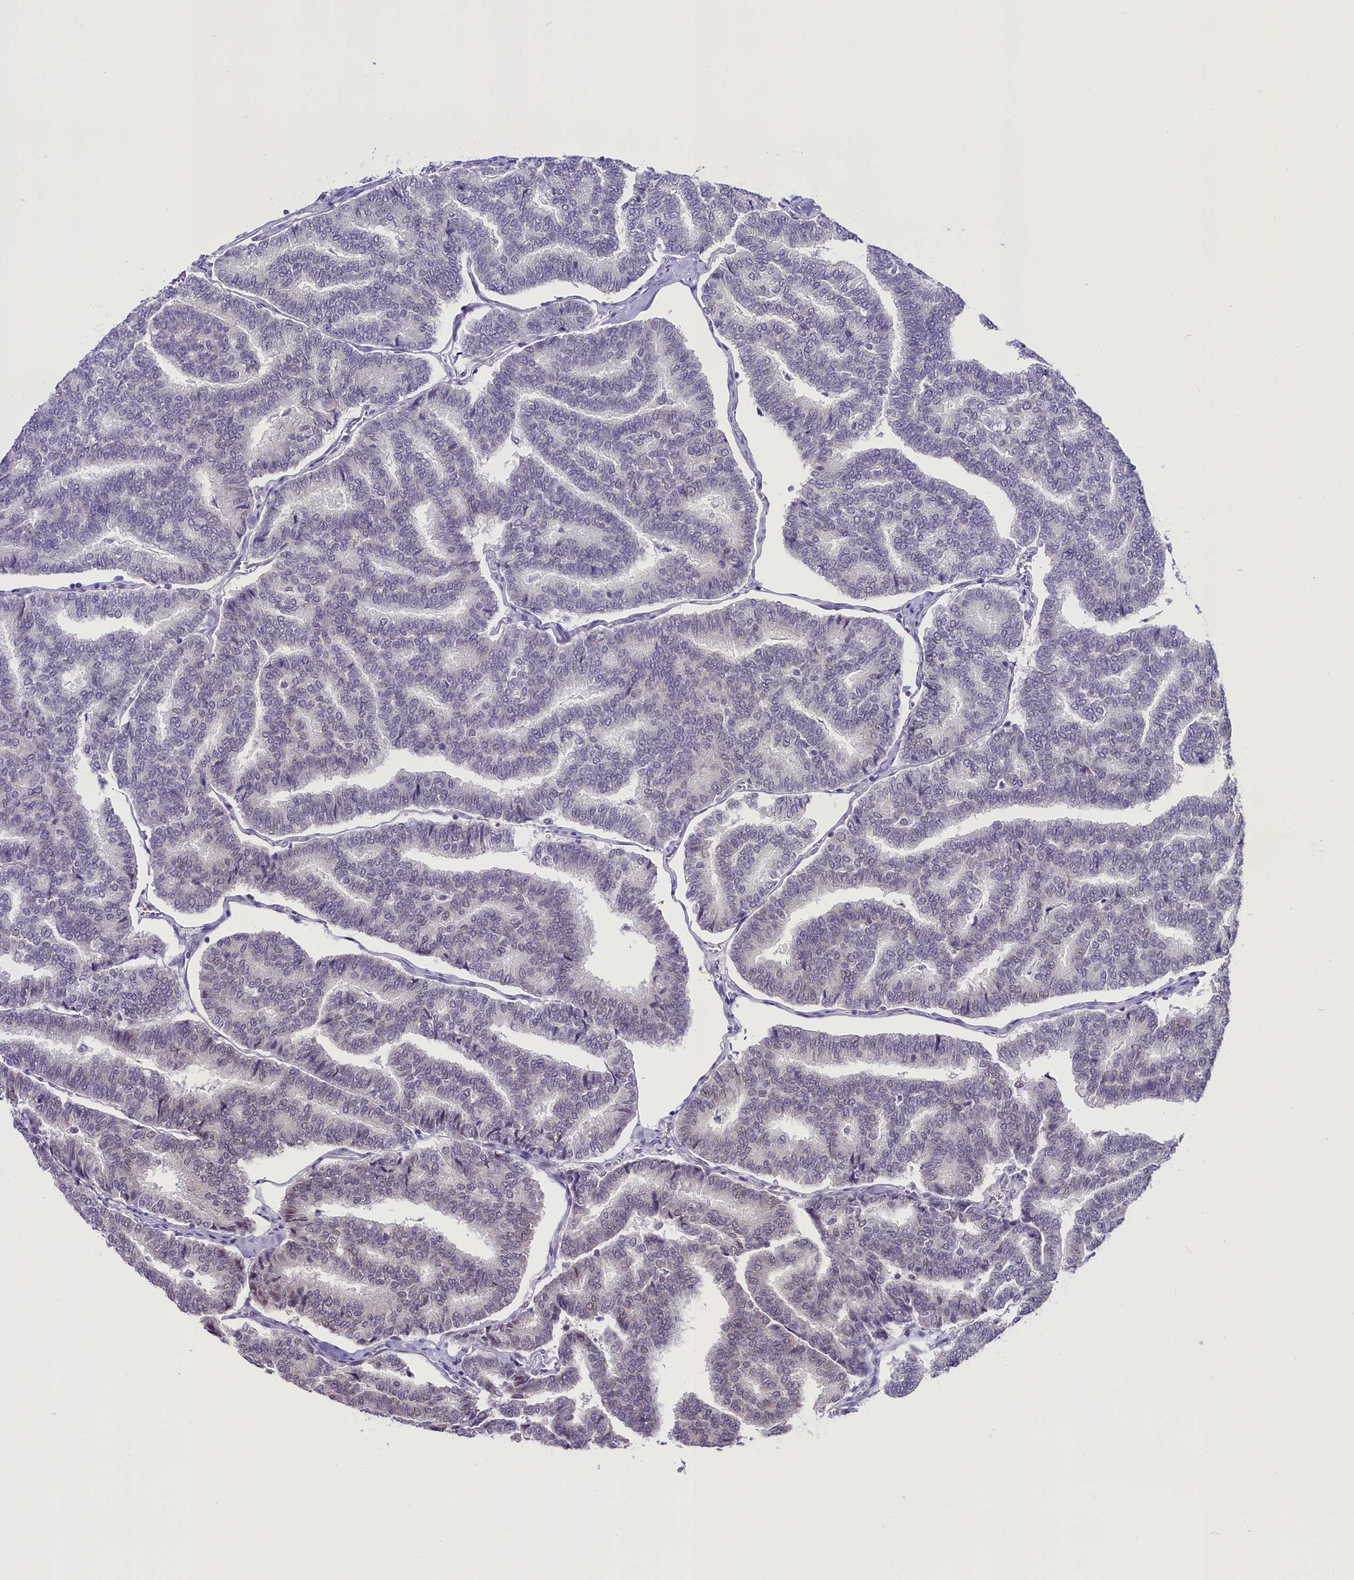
{"staining": {"intensity": "negative", "quantity": "none", "location": "none"}, "tissue": "thyroid cancer", "cell_type": "Tumor cells", "image_type": "cancer", "snomed": [{"axis": "morphology", "description": "Papillary adenocarcinoma, NOS"}, {"axis": "topography", "description": "Thyroid gland"}], "caption": "Immunohistochemistry (IHC) photomicrograph of neoplastic tissue: papillary adenocarcinoma (thyroid) stained with DAB (3,3'-diaminobenzidine) displays no significant protein positivity in tumor cells.", "gene": "OSGEP", "patient": {"sex": "female", "age": 35}}